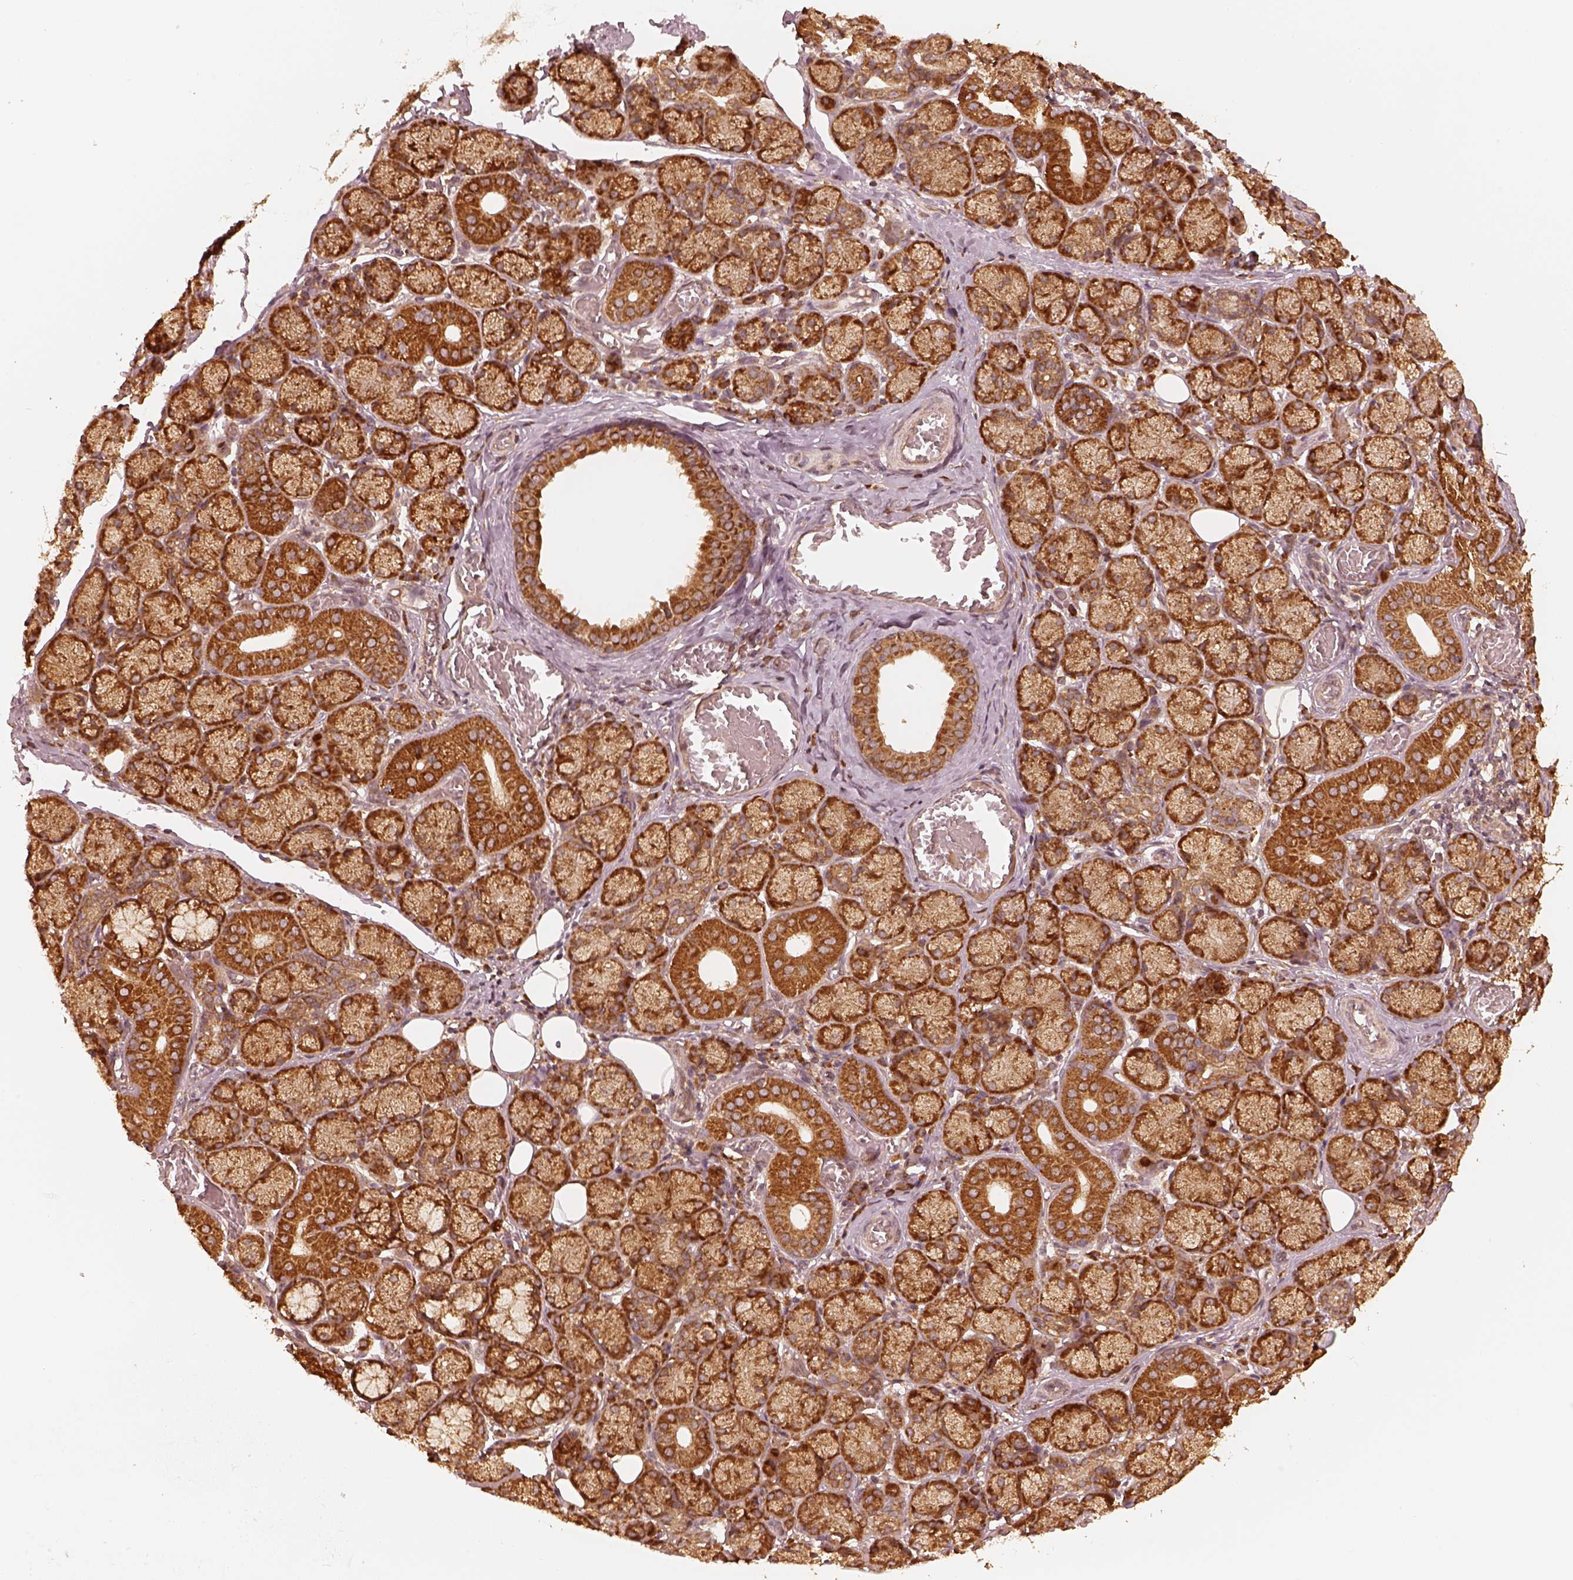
{"staining": {"intensity": "strong", "quantity": ">75%", "location": "cytoplasmic/membranous"}, "tissue": "salivary gland", "cell_type": "Glandular cells", "image_type": "normal", "snomed": [{"axis": "morphology", "description": "Normal tissue, NOS"}, {"axis": "topography", "description": "Salivary gland"}, {"axis": "topography", "description": "Peripheral nerve tissue"}], "caption": "Protein expression analysis of benign human salivary gland reveals strong cytoplasmic/membranous expression in about >75% of glandular cells.", "gene": "DNAJC25", "patient": {"sex": "female", "age": 24}}